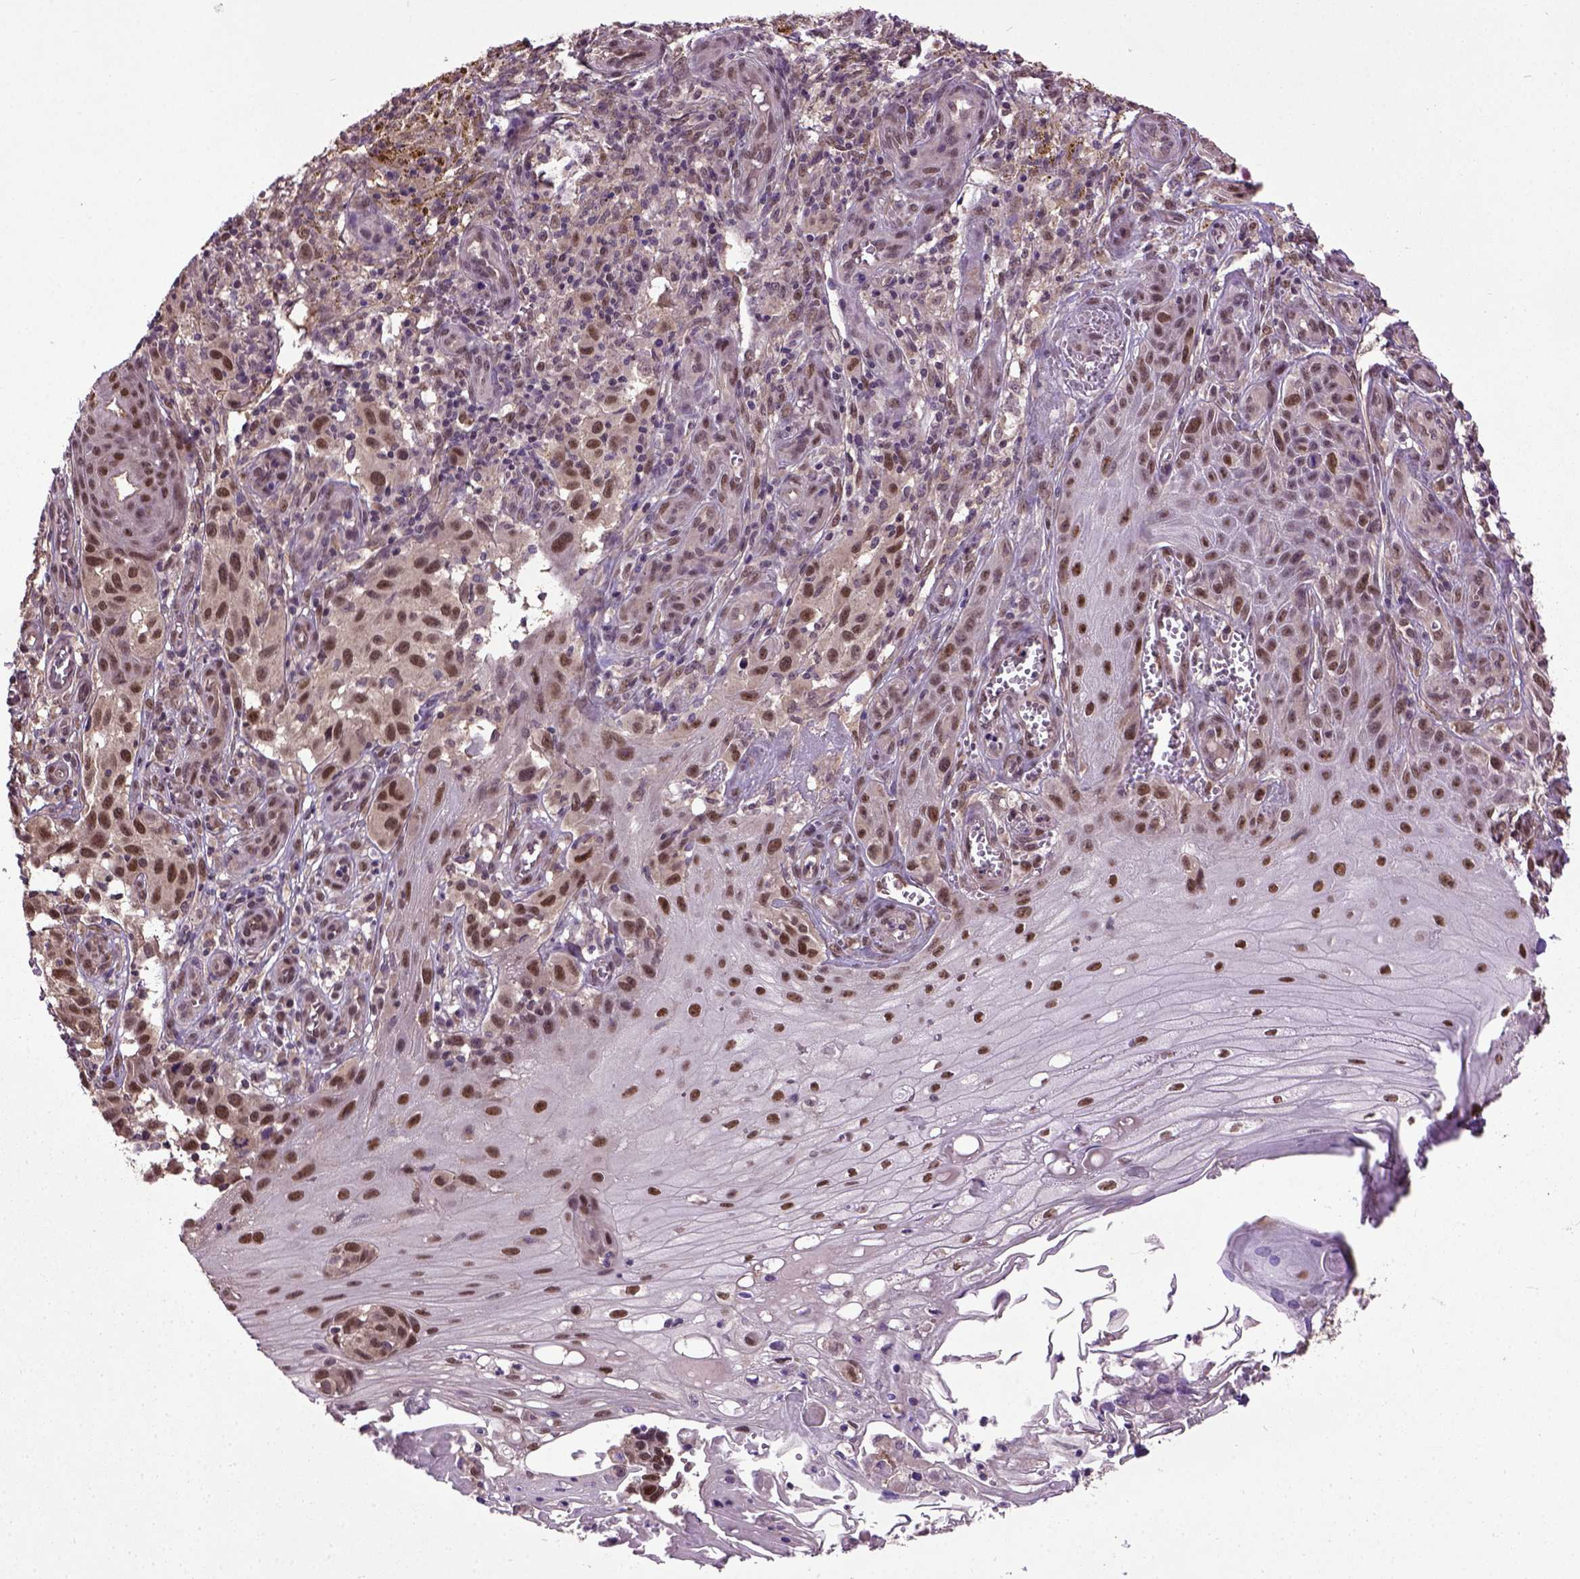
{"staining": {"intensity": "moderate", "quantity": ">75%", "location": "nuclear"}, "tissue": "melanoma", "cell_type": "Tumor cells", "image_type": "cancer", "snomed": [{"axis": "morphology", "description": "Malignant melanoma, NOS"}, {"axis": "topography", "description": "Skin"}], "caption": "DAB (3,3'-diaminobenzidine) immunohistochemical staining of melanoma shows moderate nuclear protein positivity in approximately >75% of tumor cells.", "gene": "UBA3", "patient": {"sex": "female", "age": 53}}